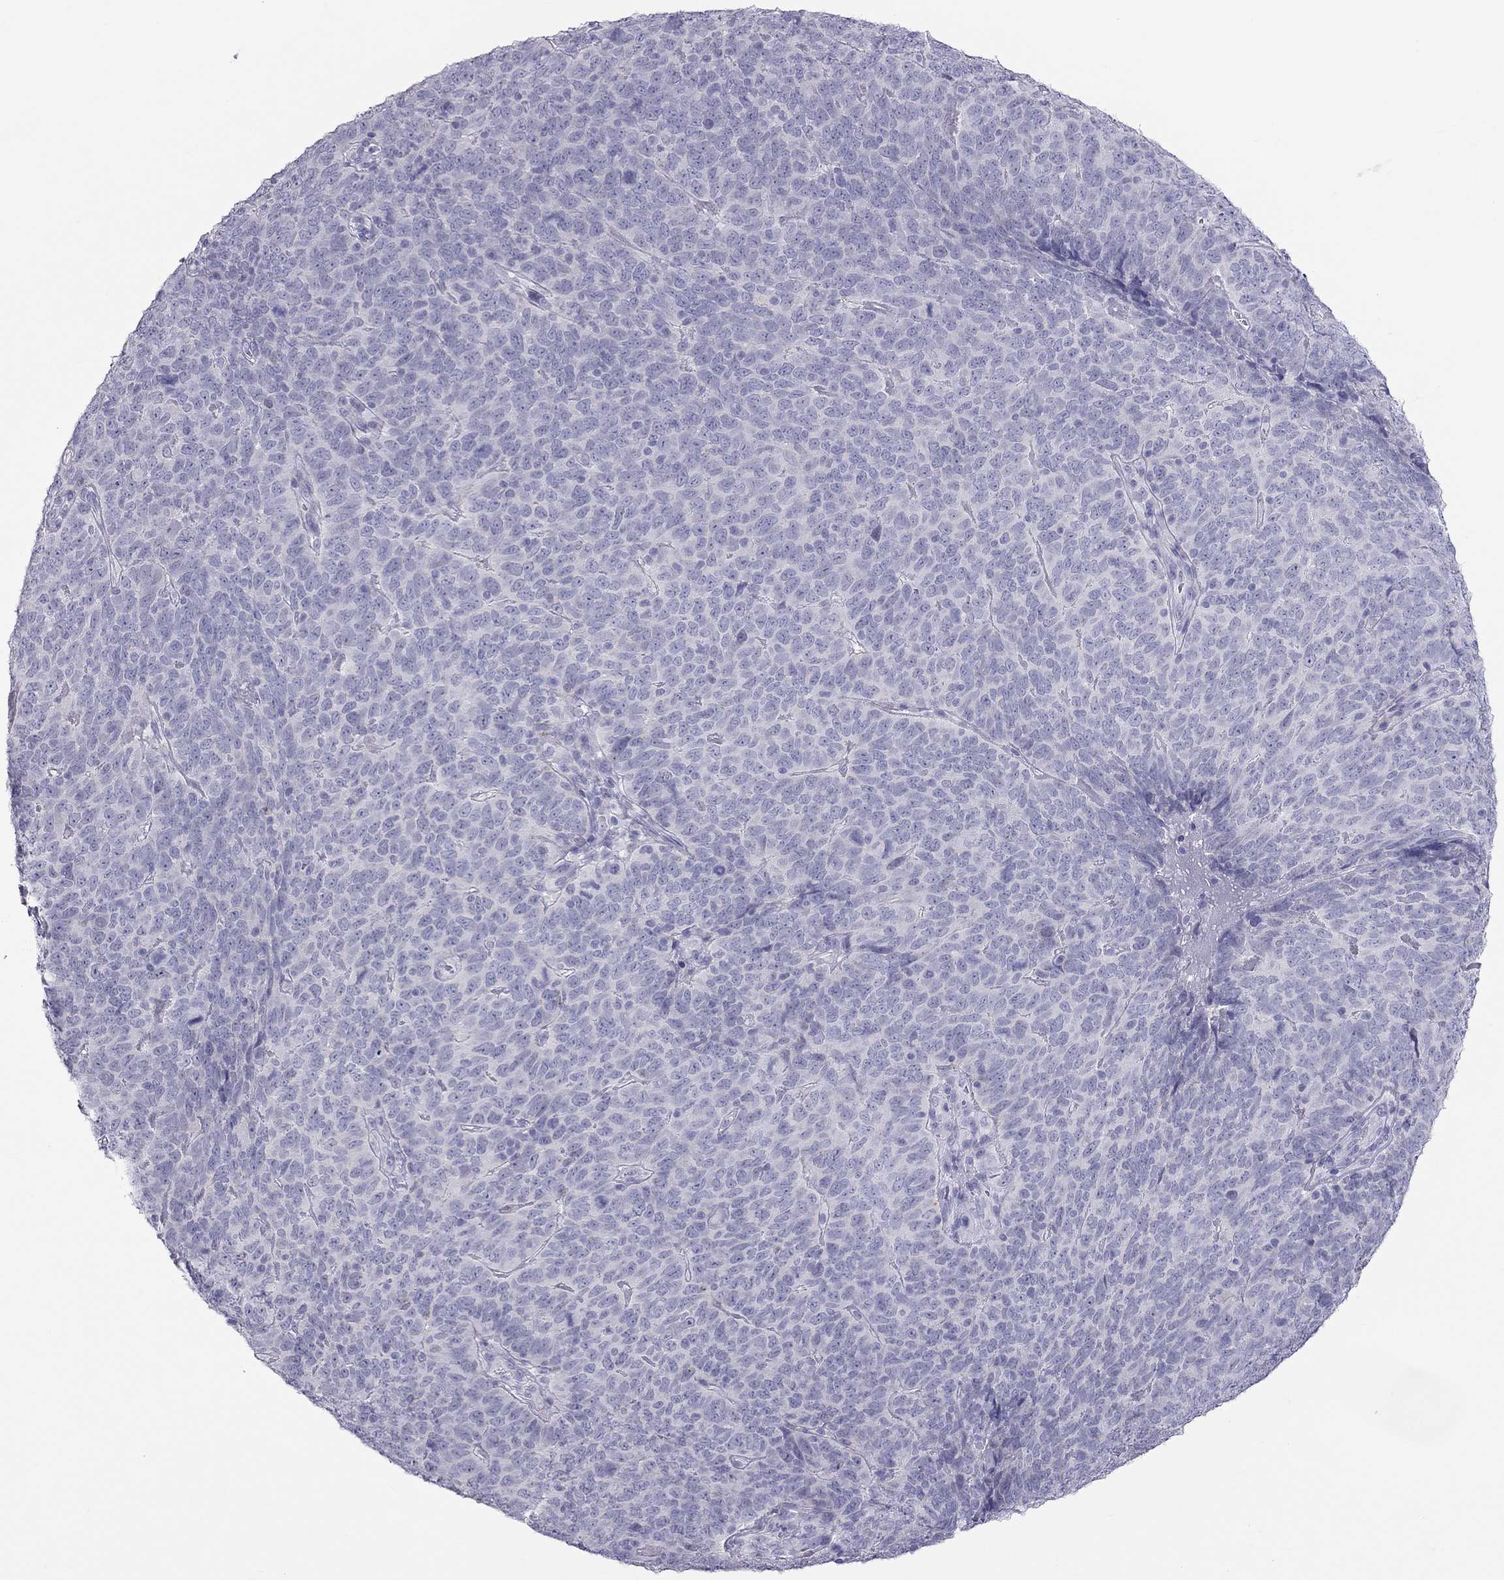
{"staining": {"intensity": "negative", "quantity": "none", "location": "none"}, "tissue": "skin cancer", "cell_type": "Tumor cells", "image_type": "cancer", "snomed": [{"axis": "morphology", "description": "Squamous cell carcinoma, NOS"}, {"axis": "topography", "description": "Skin"}, {"axis": "topography", "description": "Anal"}], "caption": "Tumor cells show no significant expression in skin squamous cell carcinoma.", "gene": "TEX14", "patient": {"sex": "female", "age": 51}}